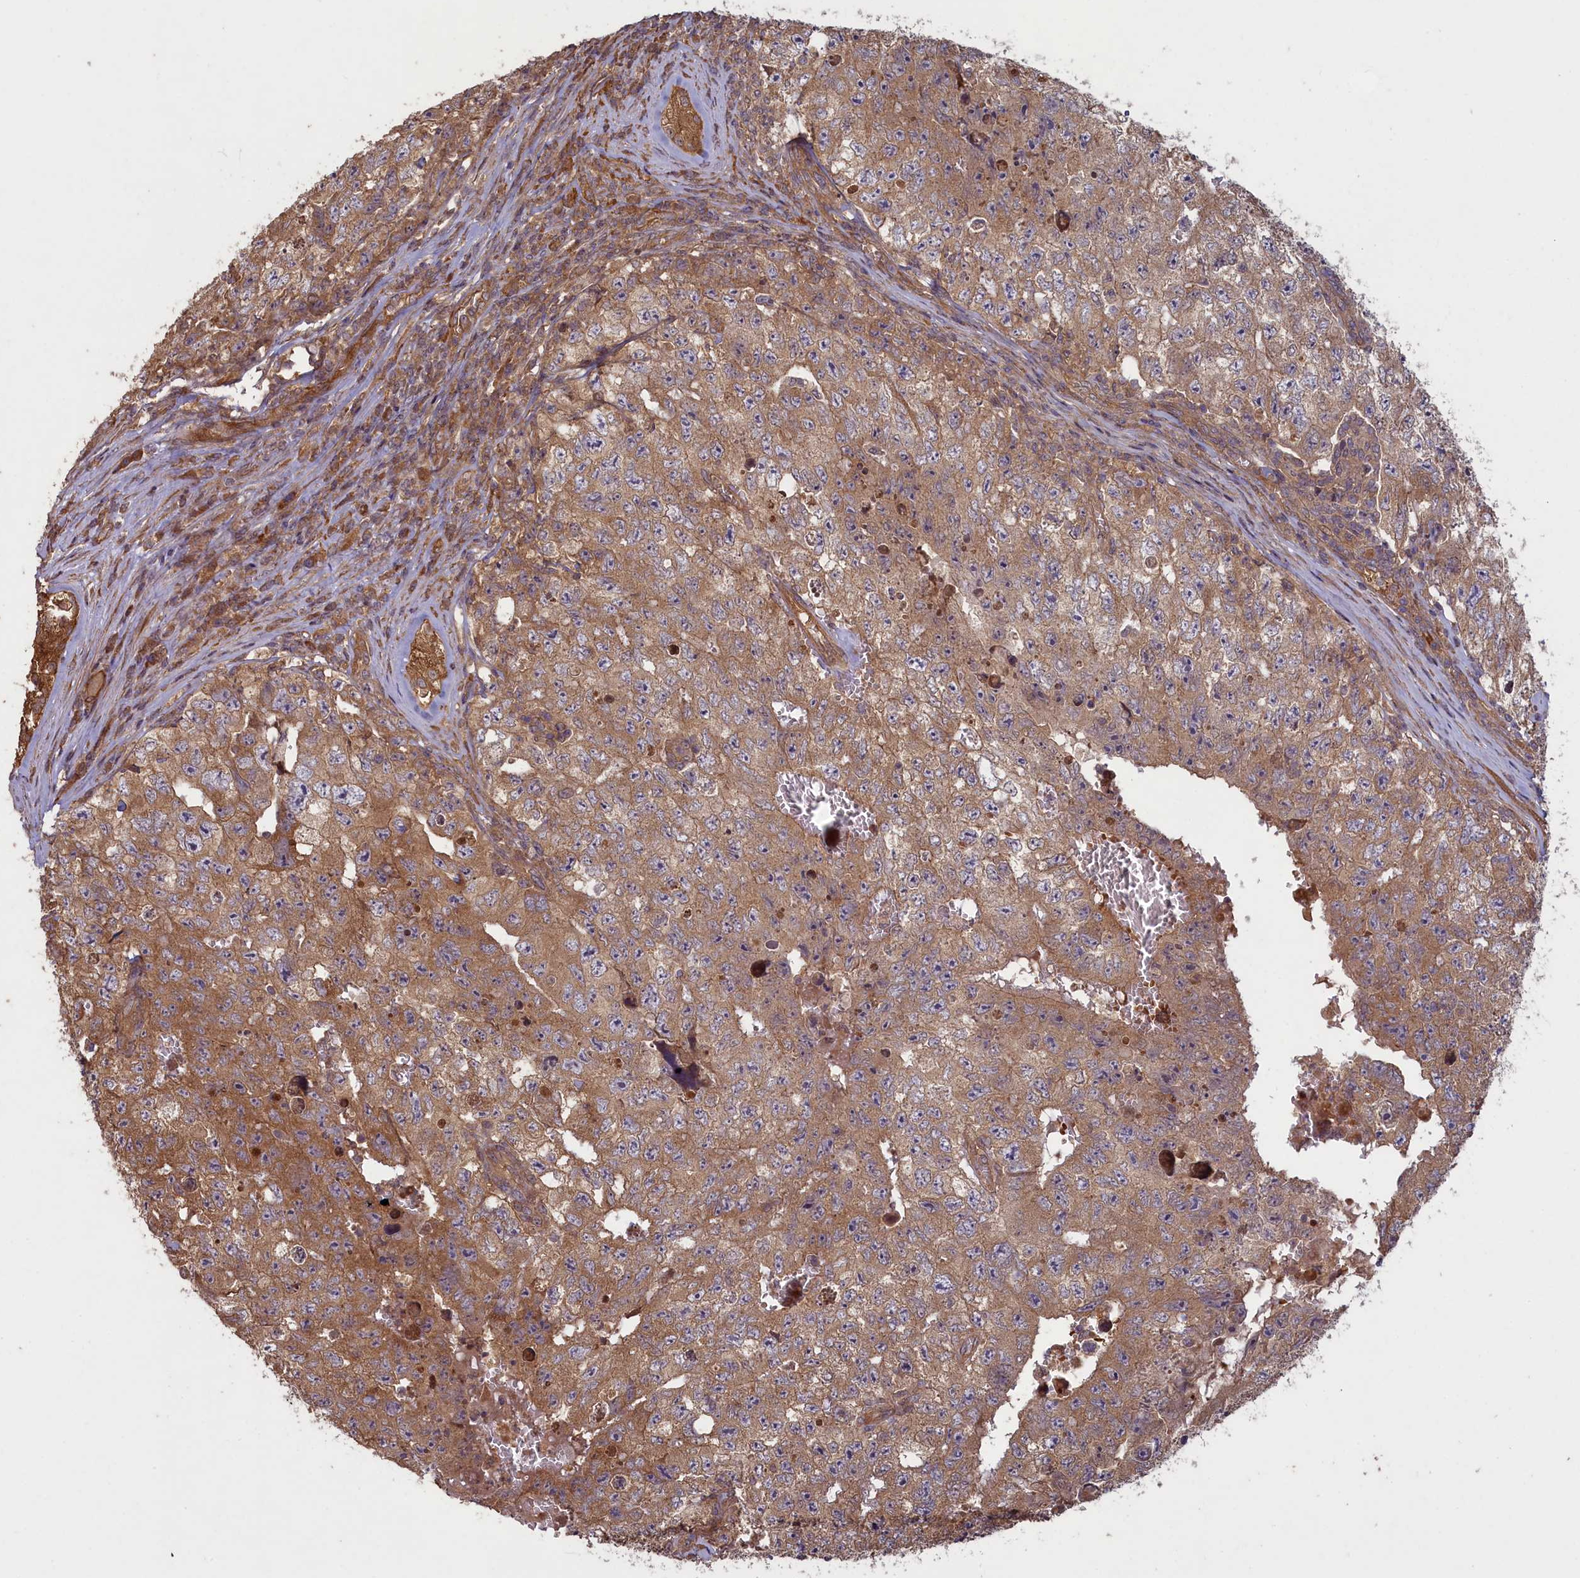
{"staining": {"intensity": "moderate", "quantity": "25%-75%", "location": "cytoplasmic/membranous"}, "tissue": "testis cancer", "cell_type": "Tumor cells", "image_type": "cancer", "snomed": [{"axis": "morphology", "description": "Carcinoma, Embryonal, NOS"}, {"axis": "topography", "description": "Testis"}], "caption": "Tumor cells reveal moderate cytoplasmic/membranous expression in about 25%-75% of cells in testis cancer (embryonal carcinoma). (Stains: DAB (3,3'-diaminobenzidine) in brown, nuclei in blue, Microscopy: brightfield microscopy at high magnification).", "gene": "CIAO2B", "patient": {"sex": "male", "age": 17}}